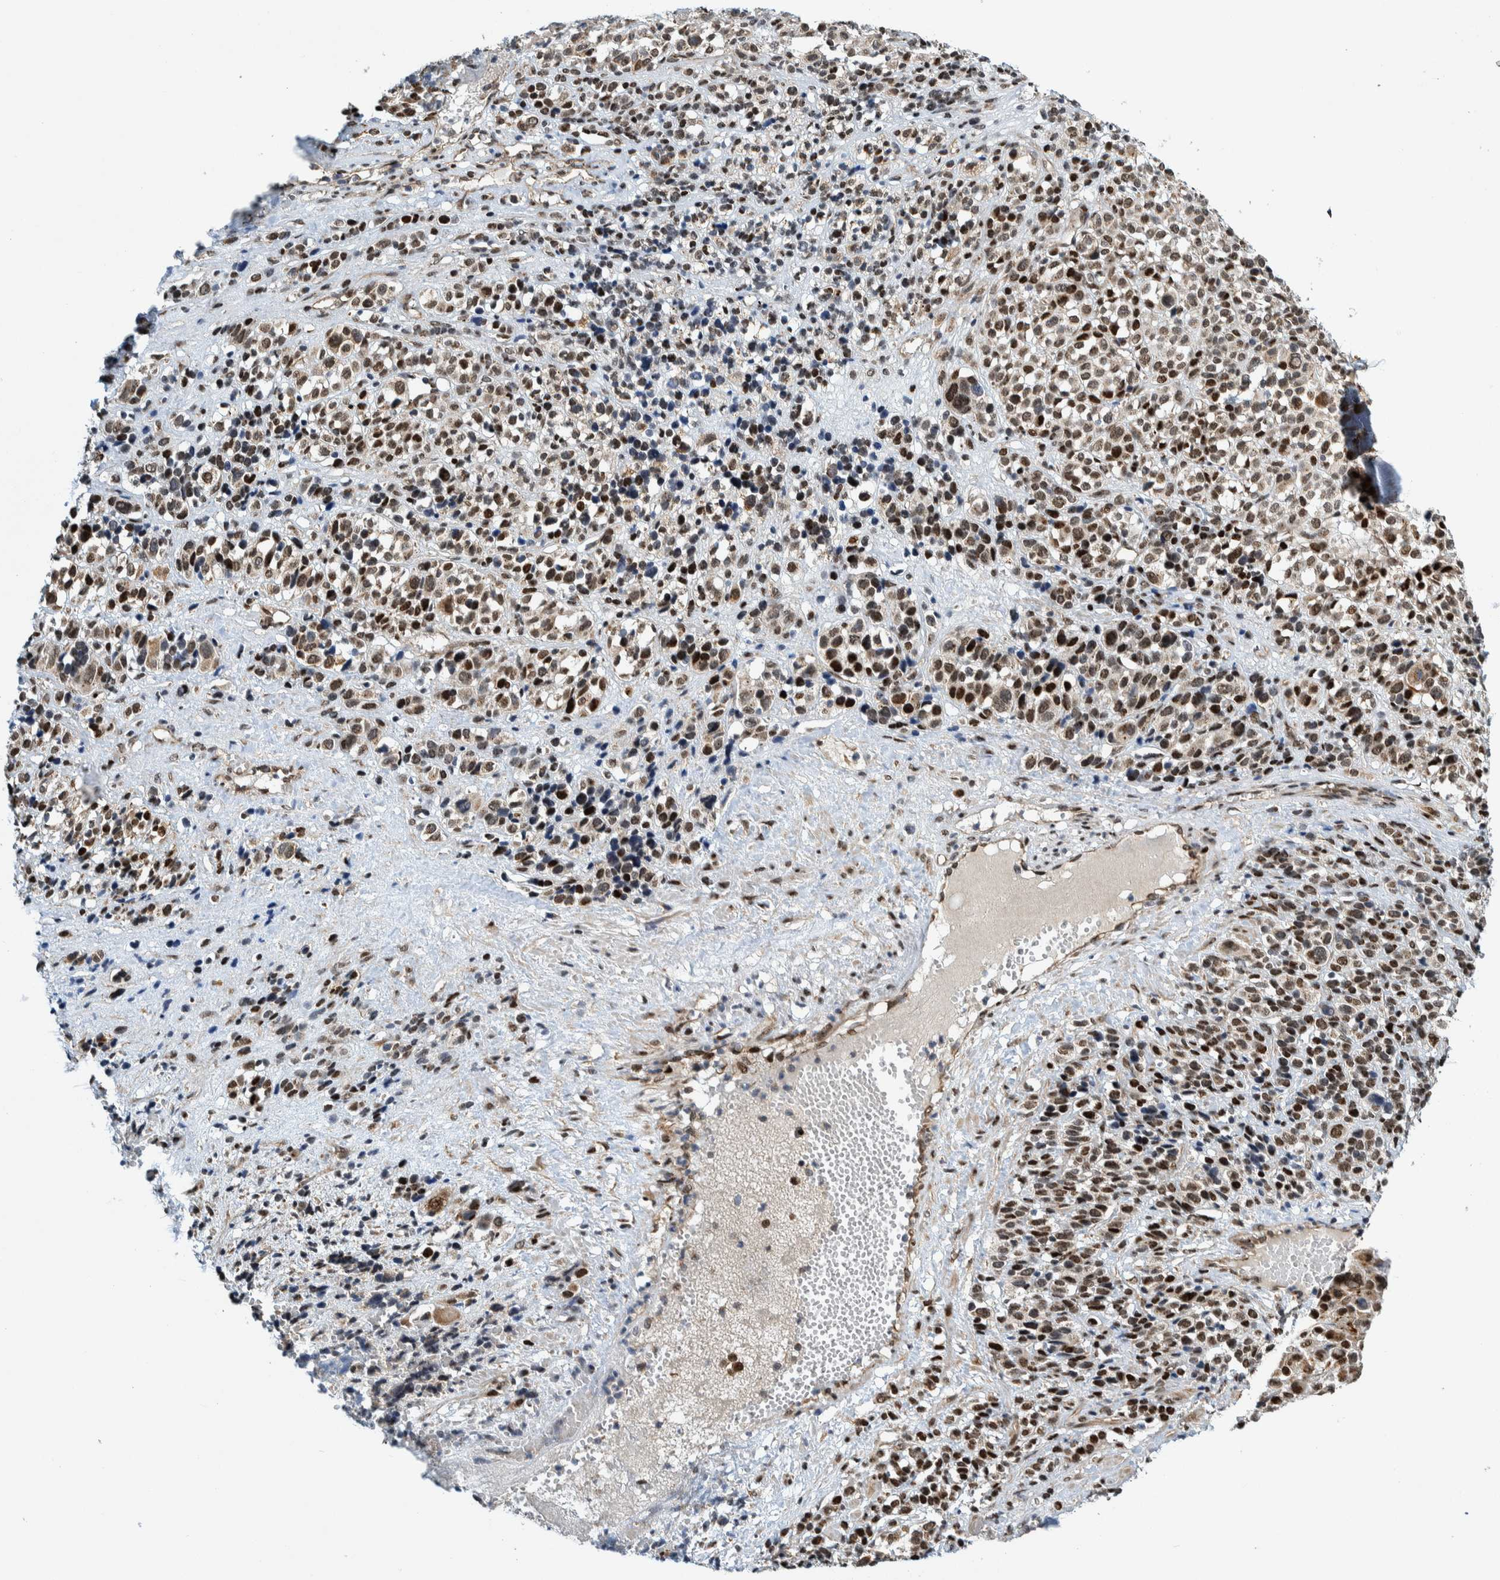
{"staining": {"intensity": "strong", "quantity": ">75%", "location": "nuclear"}, "tissue": "melanoma", "cell_type": "Tumor cells", "image_type": "cancer", "snomed": [{"axis": "morphology", "description": "Malignant melanoma, Metastatic site"}, {"axis": "topography", "description": "Skin"}], "caption": "Immunohistochemical staining of human malignant melanoma (metastatic site) exhibits high levels of strong nuclear positivity in approximately >75% of tumor cells. (DAB = brown stain, brightfield microscopy at high magnification).", "gene": "CCDC57", "patient": {"sex": "female", "age": 74}}